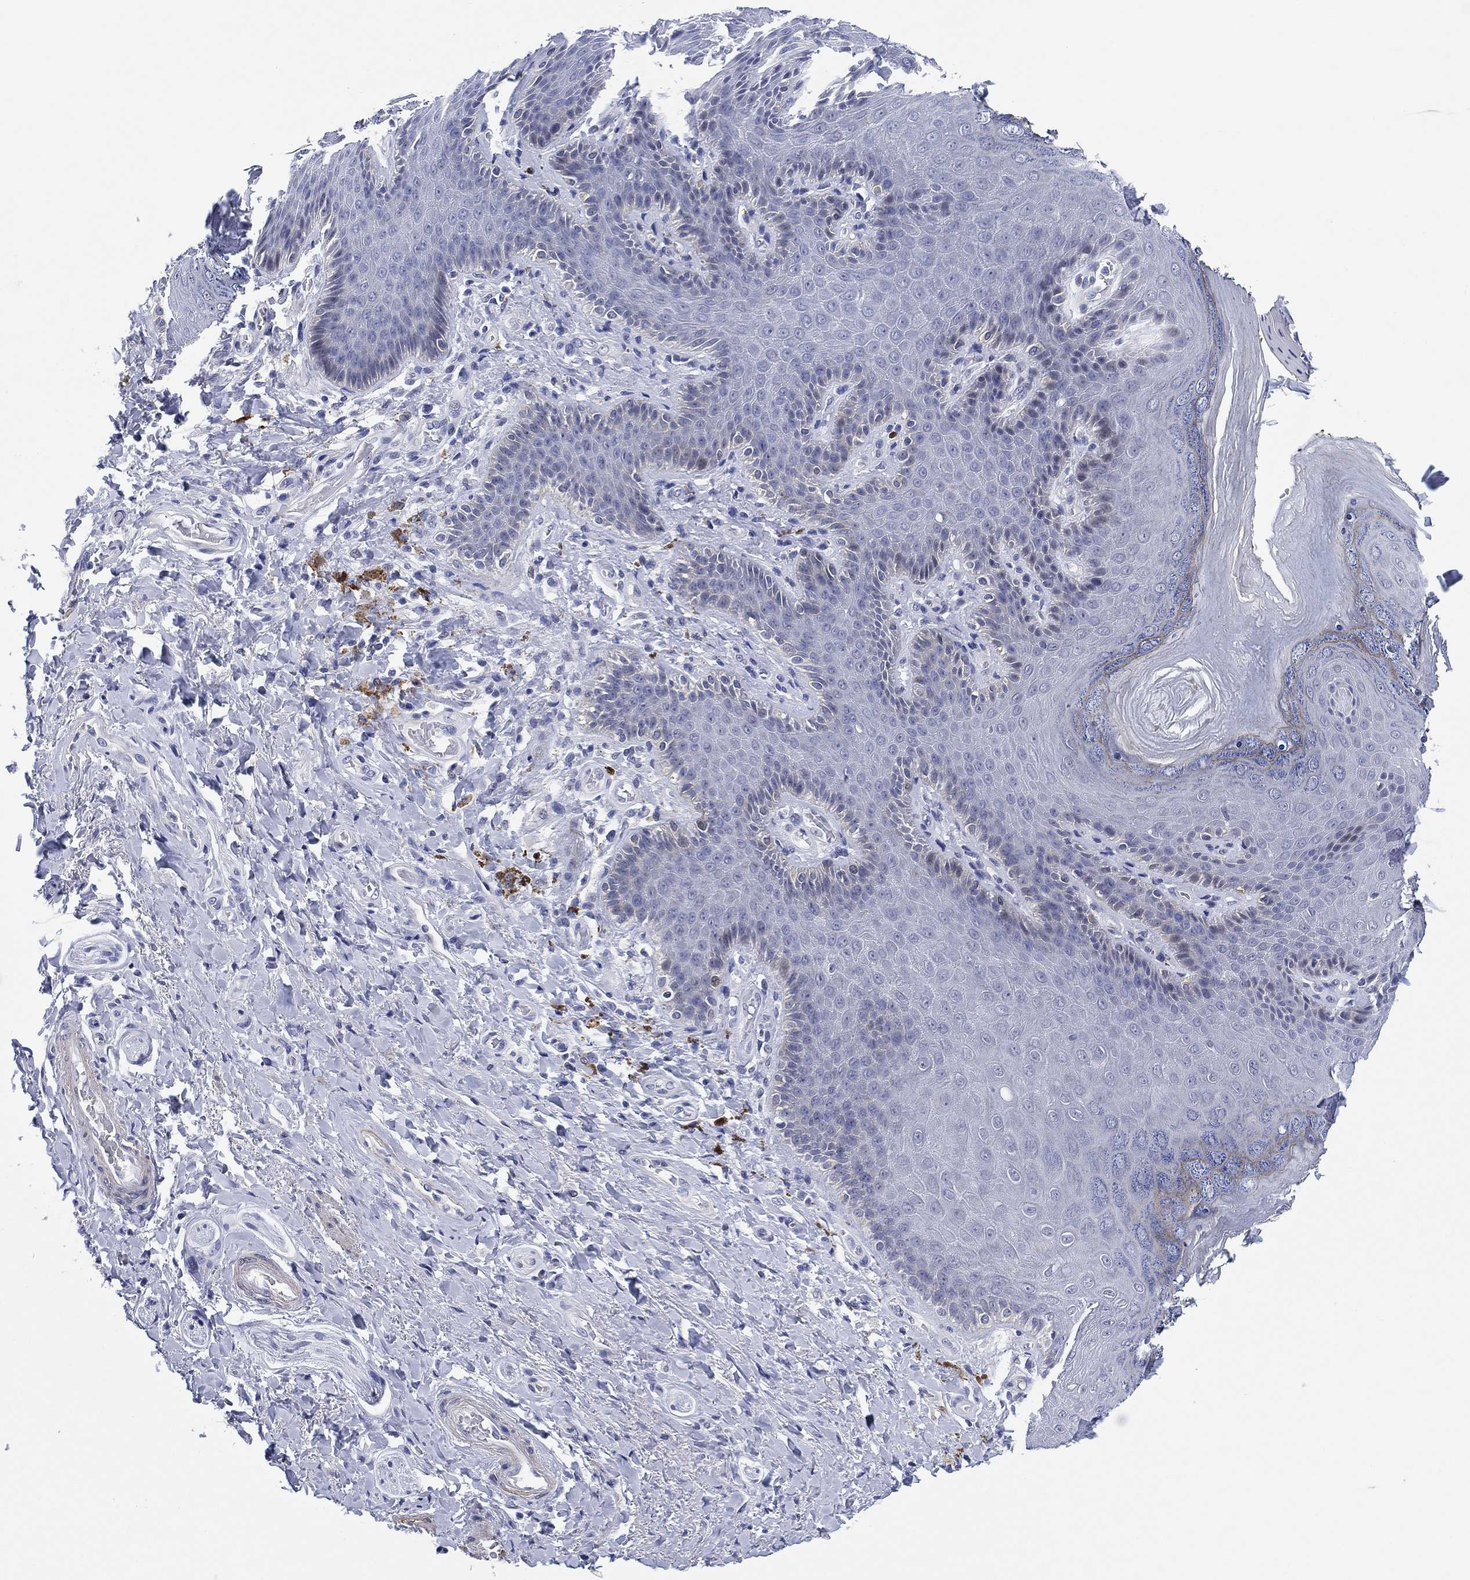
{"staining": {"intensity": "negative", "quantity": "none", "location": "none"}, "tissue": "adipose tissue", "cell_type": "Adipocytes", "image_type": "normal", "snomed": [{"axis": "morphology", "description": "Normal tissue, NOS"}, {"axis": "topography", "description": "Anal"}, {"axis": "topography", "description": "Peripheral nerve tissue"}], "caption": "A photomicrograph of human adipose tissue is negative for staining in adipocytes. The staining is performed using DAB (3,3'-diaminobenzidine) brown chromogen with nuclei counter-stained in using hematoxylin.", "gene": "CLIP3", "patient": {"sex": "male", "age": 53}}